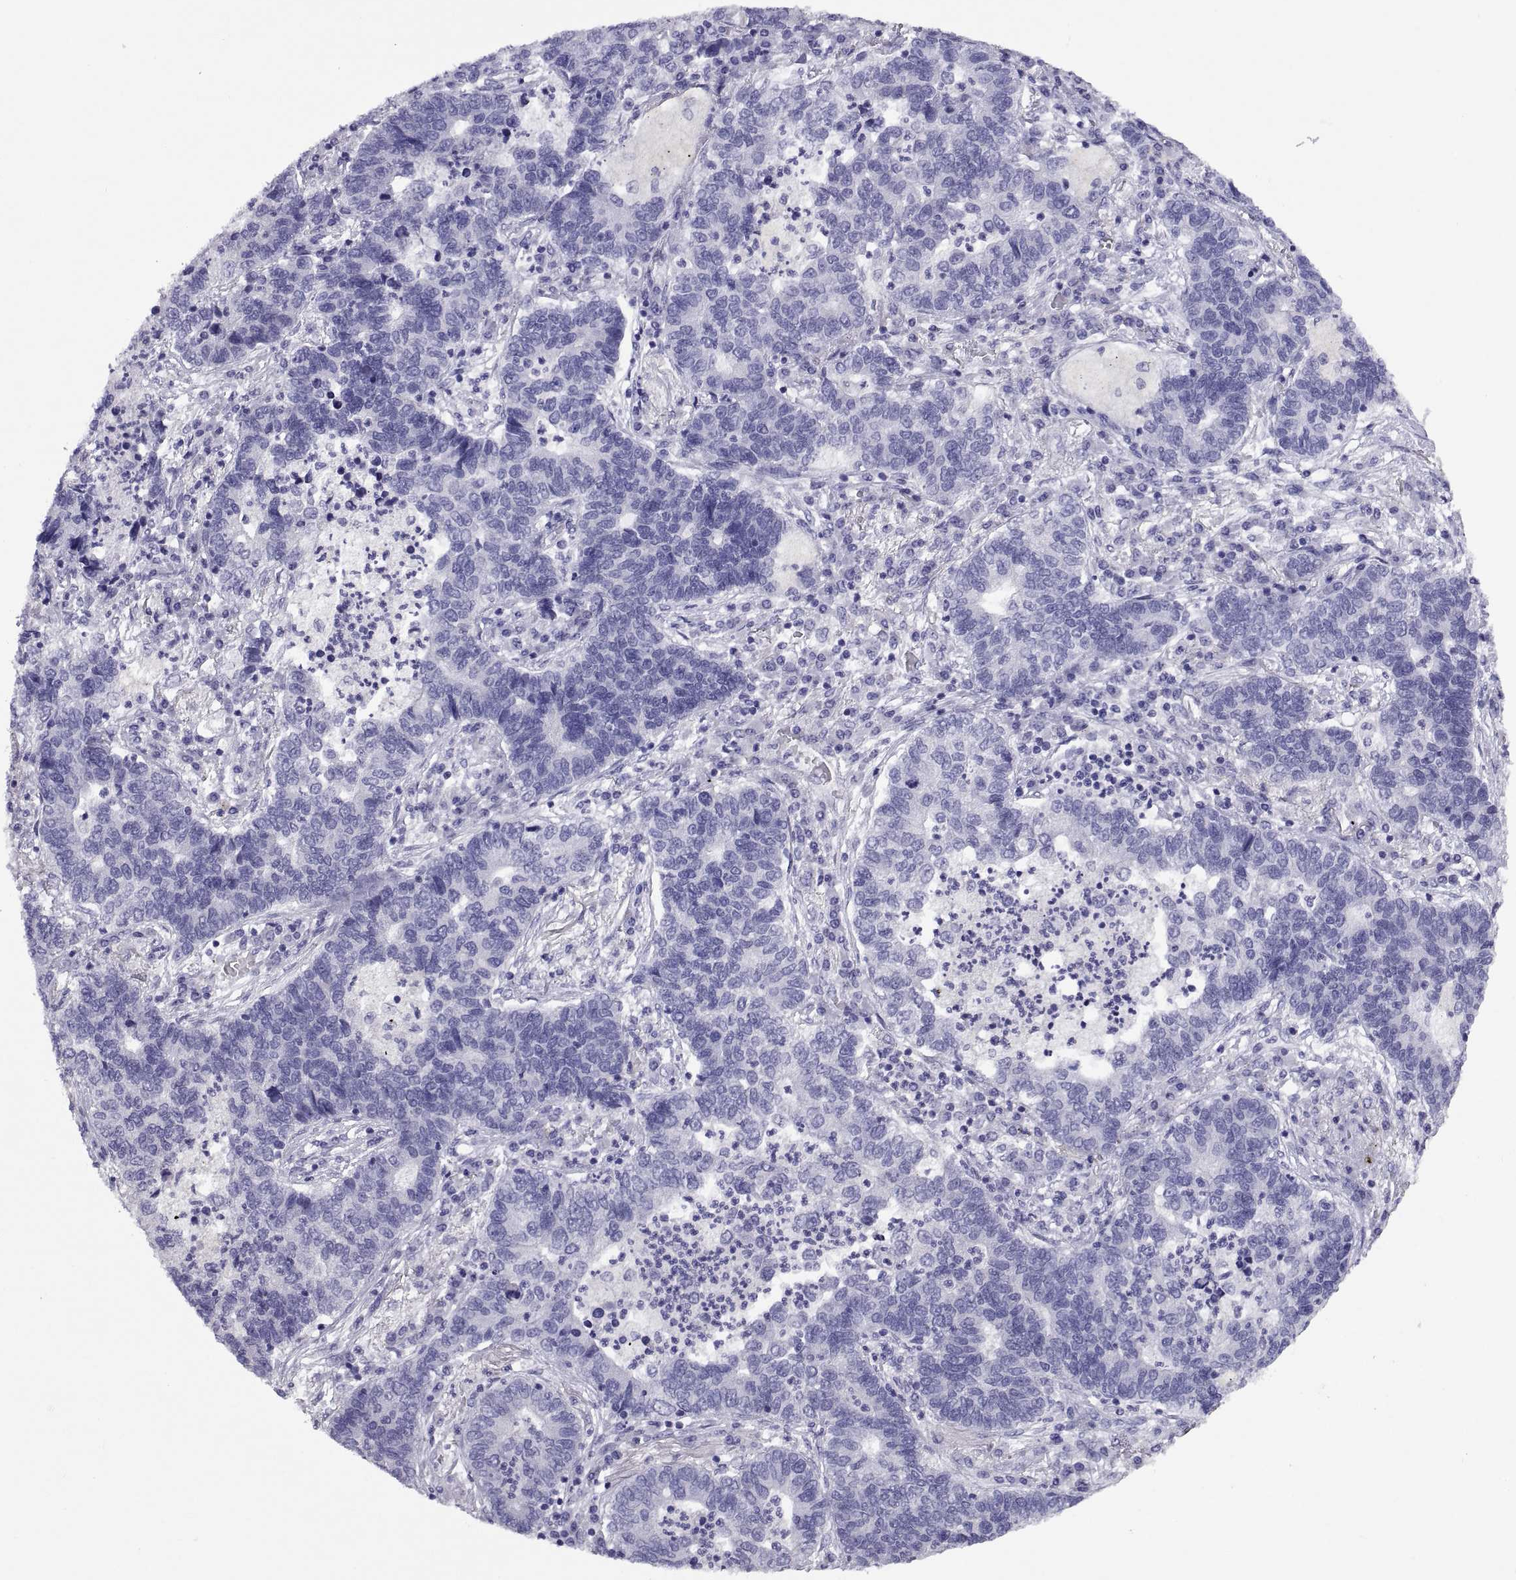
{"staining": {"intensity": "negative", "quantity": "none", "location": "none"}, "tissue": "lung cancer", "cell_type": "Tumor cells", "image_type": "cancer", "snomed": [{"axis": "morphology", "description": "Adenocarcinoma, NOS"}, {"axis": "topography", "description": "Lung"}], "caption": "Micrograph shows no protein positivity in tumor cells of lung adenocarcinoma tissue. (DAB immunohistochemistry (IHC) with hematoxylin counter stain).", "gene": "RGS20", "patient": {"sex": "female", "age": 57}}